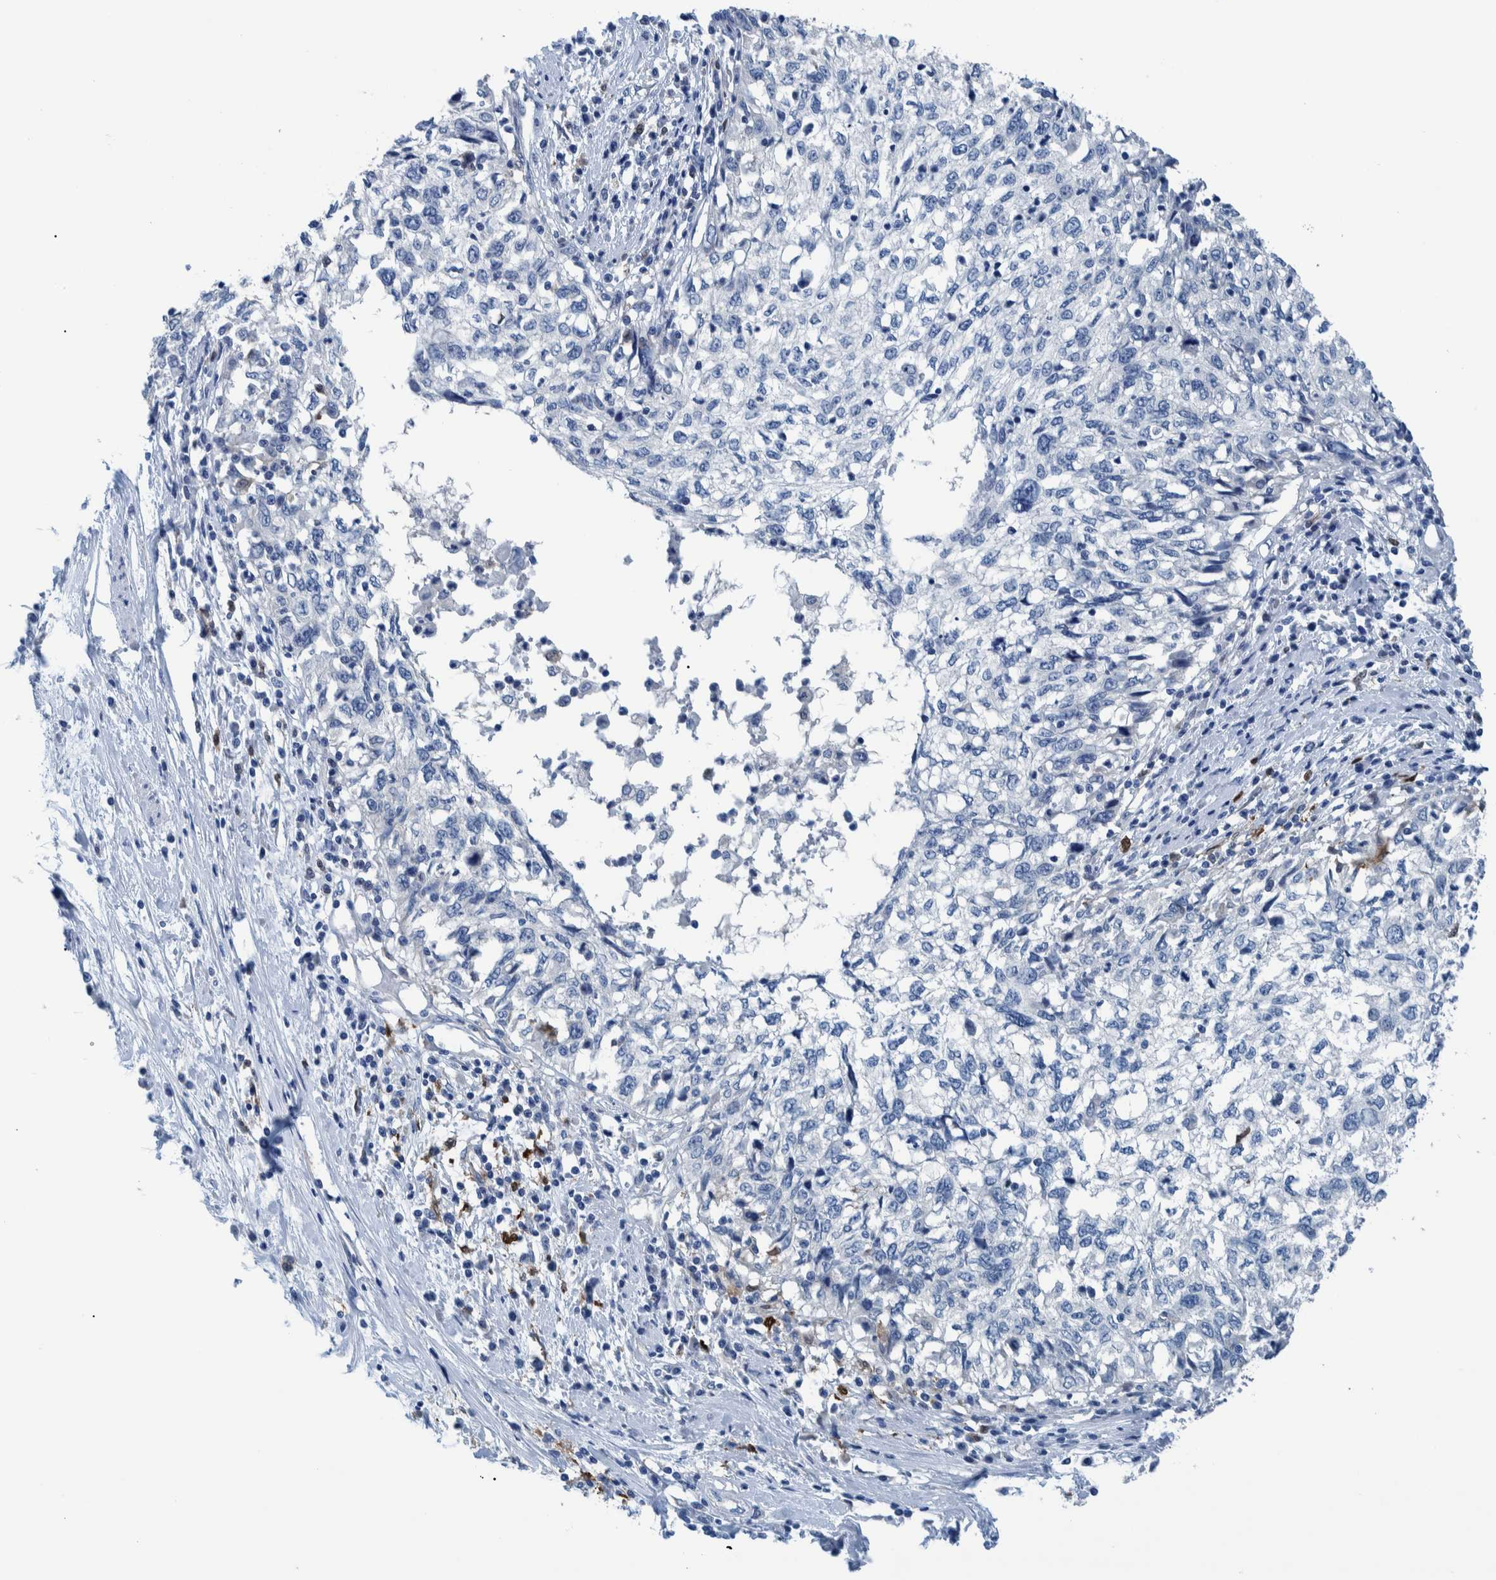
{"staining": {"intensity": "negative", "quantity": "none", "location": "none"}, "tissue": "cervical cancer", "cell_type": "Tumor cells", "image_type": "cancer", "snomed": [{"axis": "morphology", "description": "Squamous cell carcinoma, NOS"}, {"axis": "topography", "description": "Cervix"}], "caption": "There is no significant staining in tumor cells of cervical cancer. The staining was performed using DAB to visualize the protein expression in brown, while the nuclei were stained in blue with hematoxylin (Magnification: 20x).", "gene": "IDO1", "patient": {"sex": "female", "age": 57}}